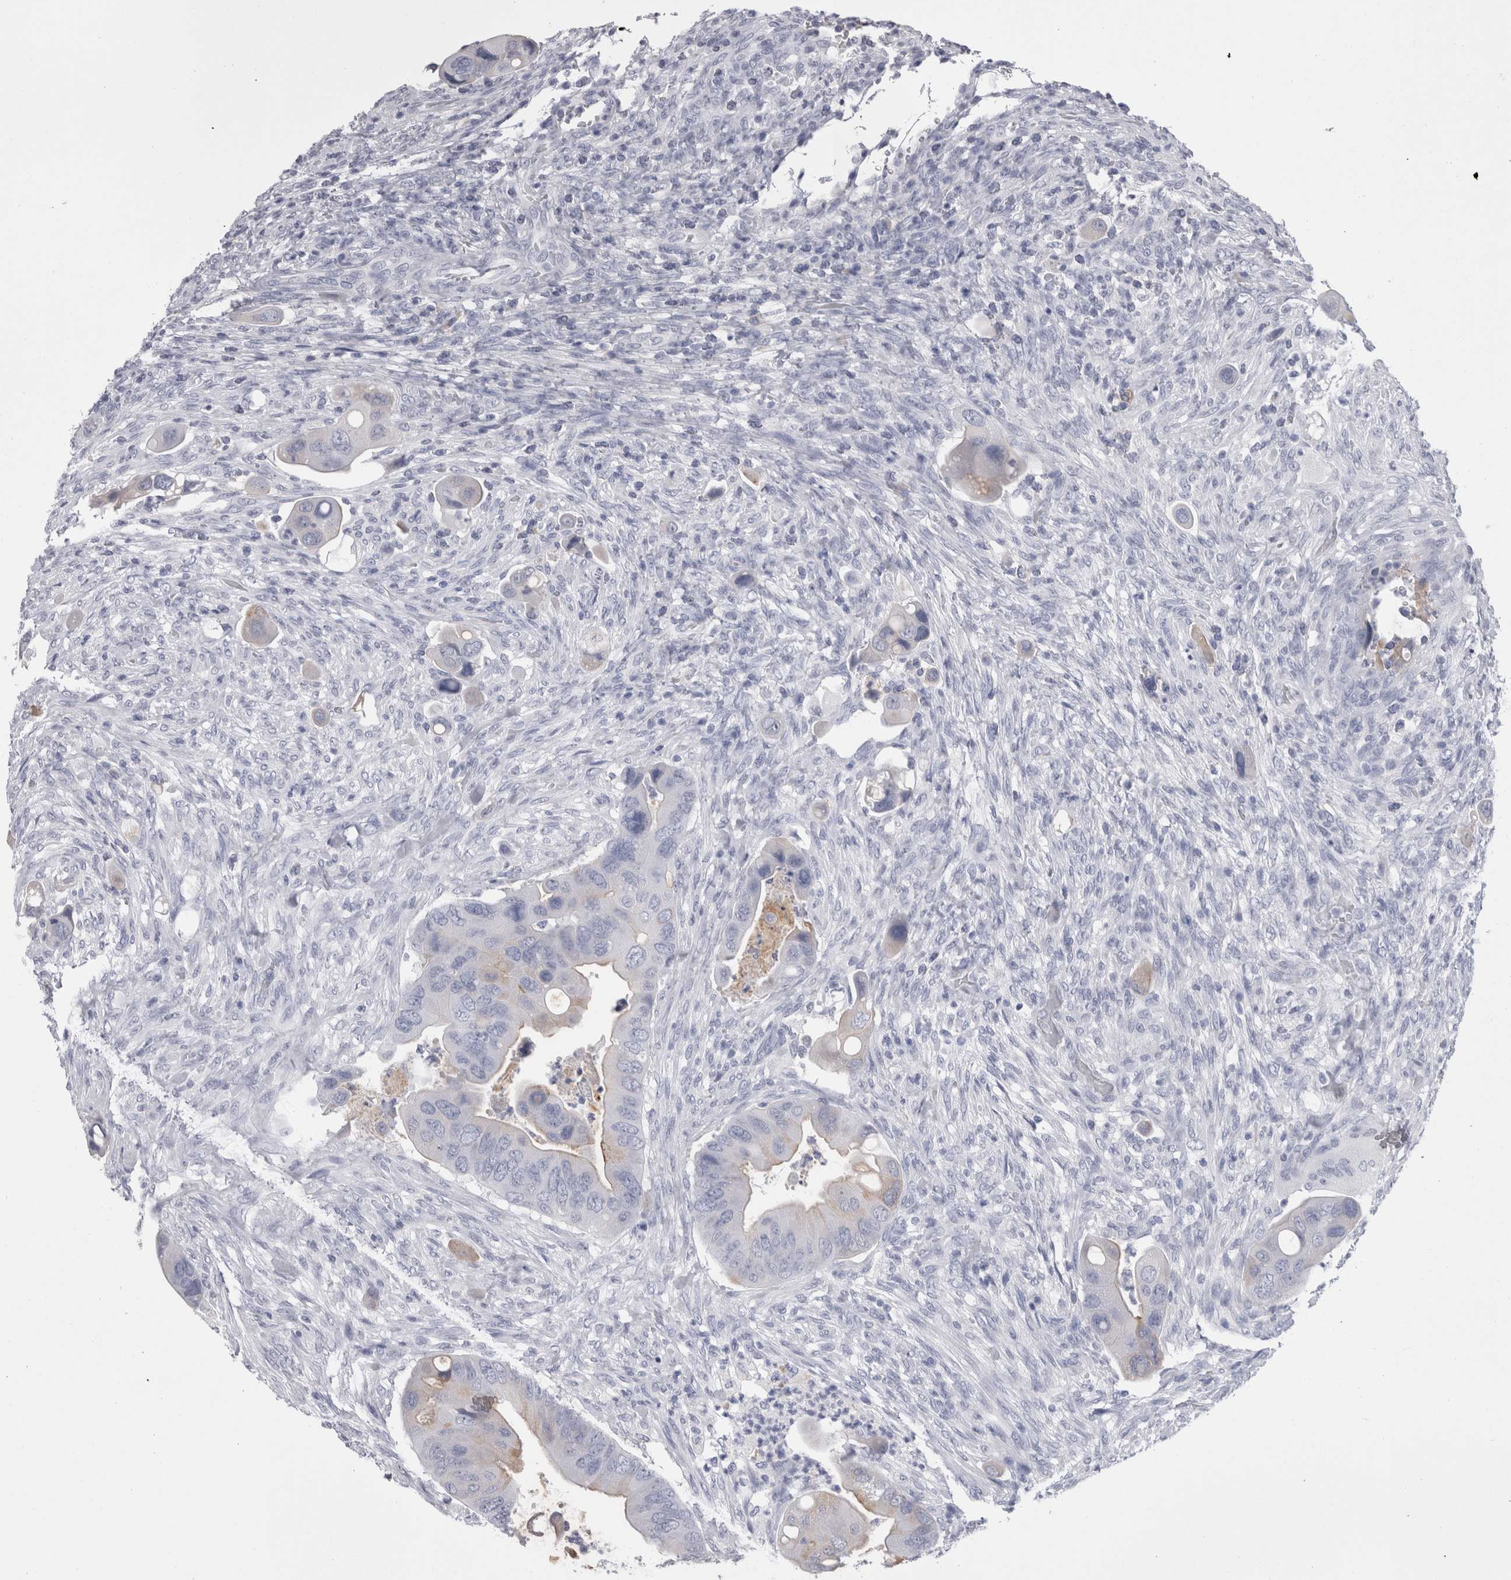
{"staining": {"intensity": "negative", "quantity": "none", "location": "none"}, "tissue": "colorectal cancer", "cell_type": "Tumor cells", "image_type": "cancer", "snomed": [{"axis": "morphology", "description": "Adenocarcinoma, NOS"}, {"axis": "topography", "description": "Rectum"}], "caption": "Human adenocarcinoma (colorectal) stained for a protein using IHC reveals no staining in tumor cells.", "gene": "CDHR5", "patient": {"sex": "female", "age": 57}}